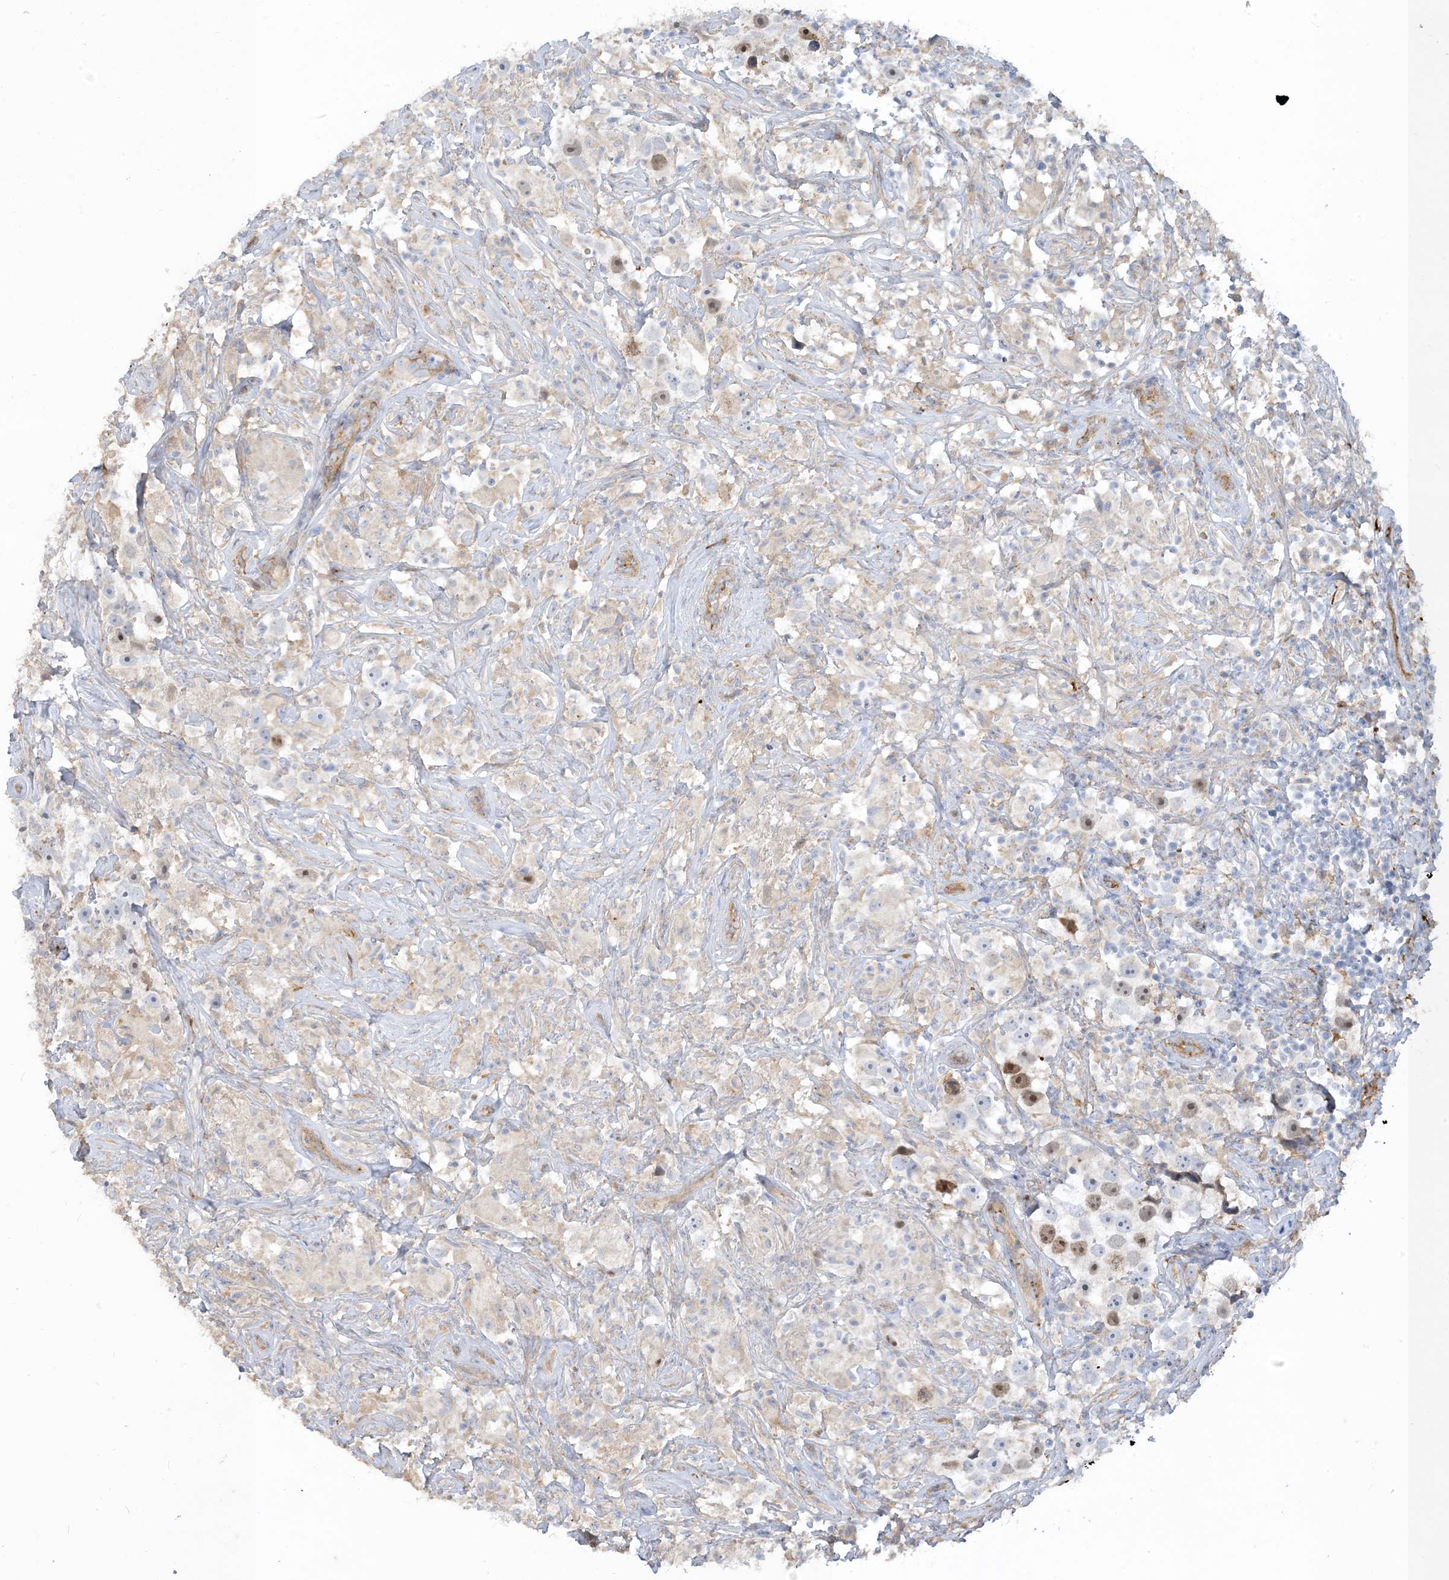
{"staining": {"intensity": "moderate", "quantity": "<25%", "location": "nuclear"}, "tissue": "testis cancer", "cell_type": "Tumor cells", "image_type": "cancer", "snomed": [{"axis": "morphology", "description": "Seminoma, NOS"}, {"axis": "topography", "description": "Testis"}], "caption": "Human testis cancer stained with a brown dye reveals moderate nuclear positive positivity in approximately <25% of tumor cells.", "gene": "PEAR1", "patient": {"sex": "male", "age": 49}}